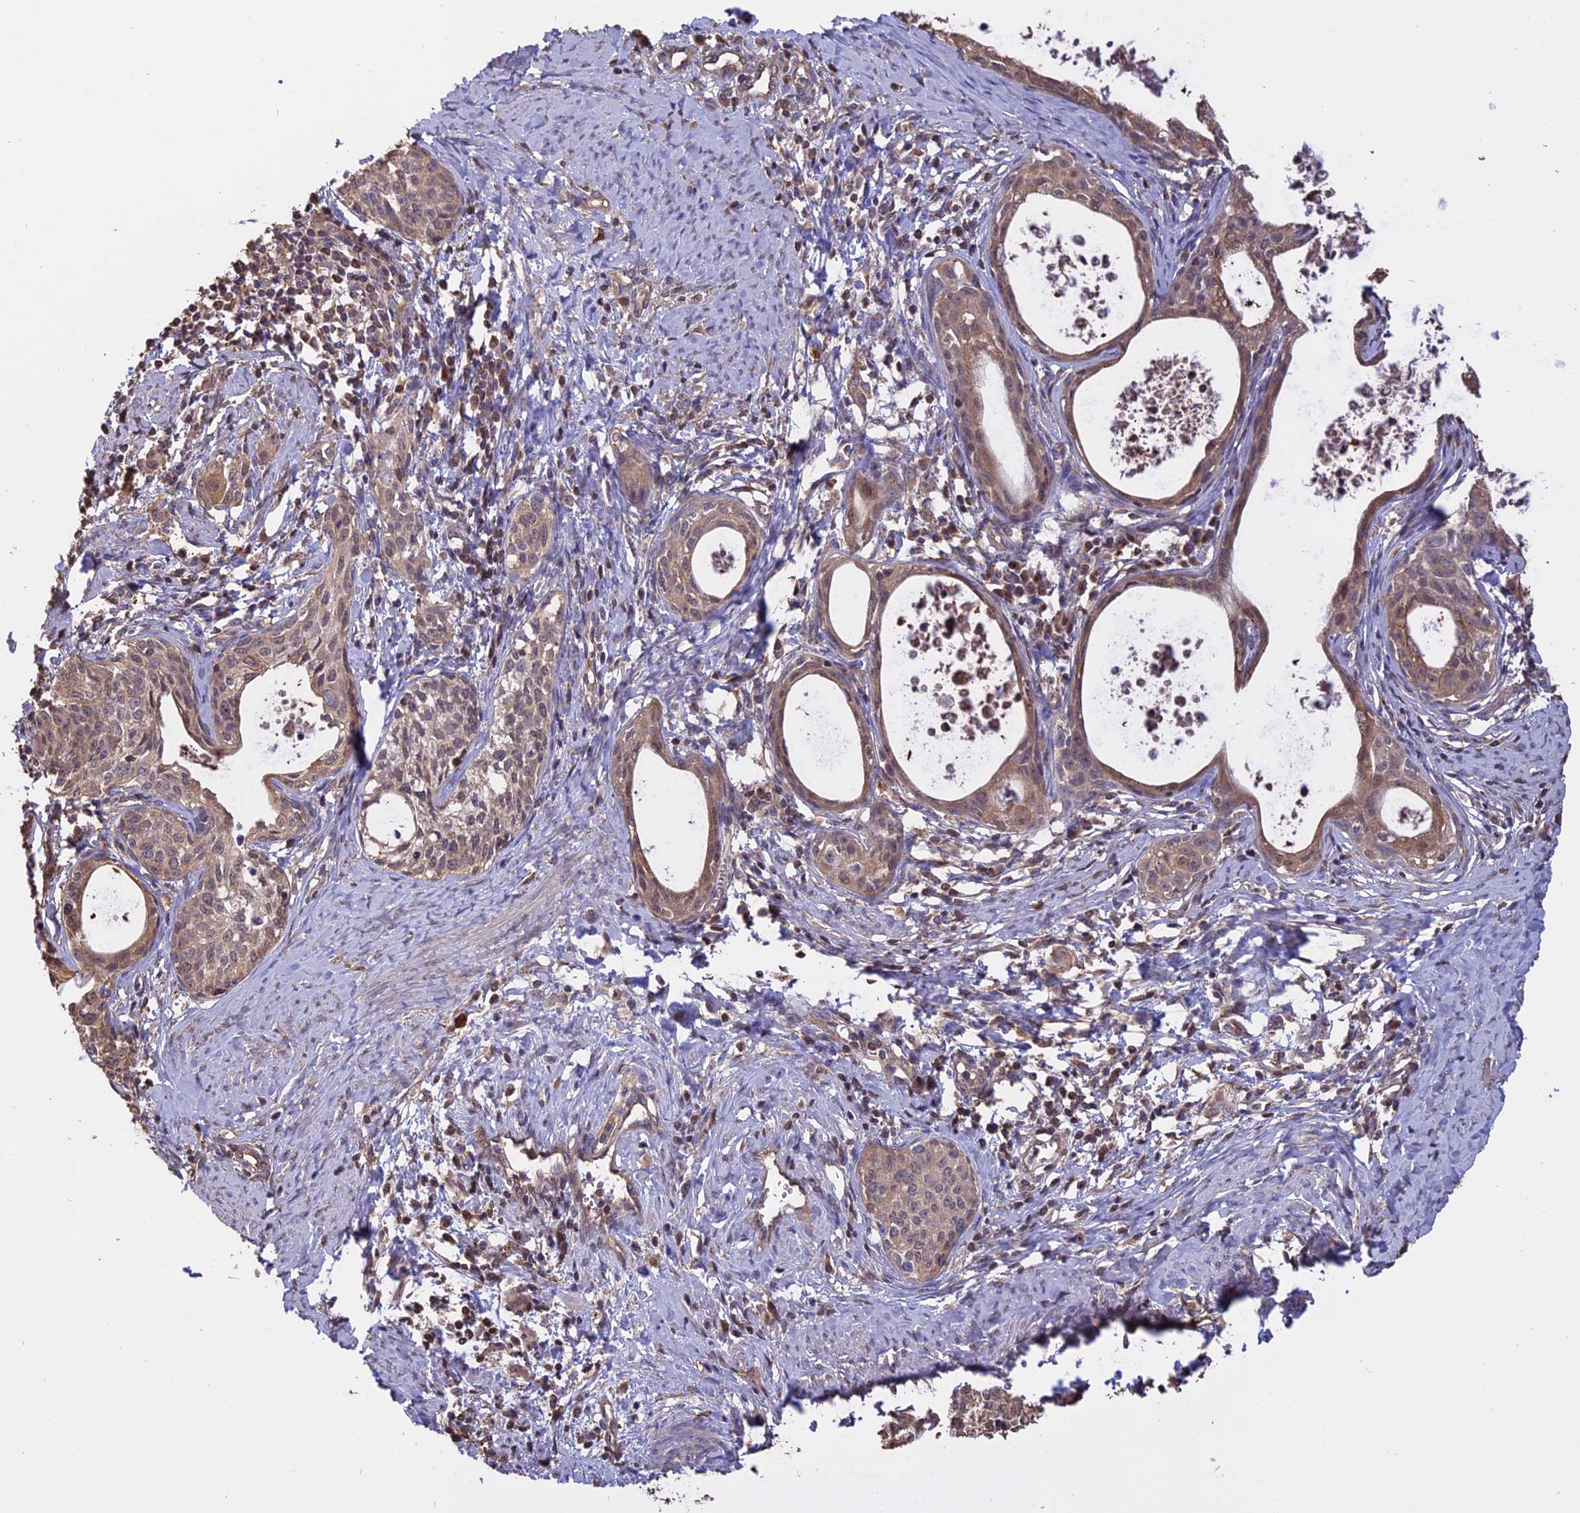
{"staining": {"intensity": "weak", "quantity": ">75%", "location": "cytoplasmic/membranous"}, "tissue": "cervical cancer", "cell_type": "Tumor cells", "image_type": "cancer", "snomed": [{"axis": "morphology", "description": "Squamous cell carcinoma, NOS"}, {"axis": "topography", "description": "Cervix"}], "caption": "Protein analysis of squamous cell carcinoma (cervical) tissue shows weak cytoplasmic/membranous expression in about >75% of tumor cells.", "gene": "CARMIL2", "patient": {"sex": "female", "age": 52}}